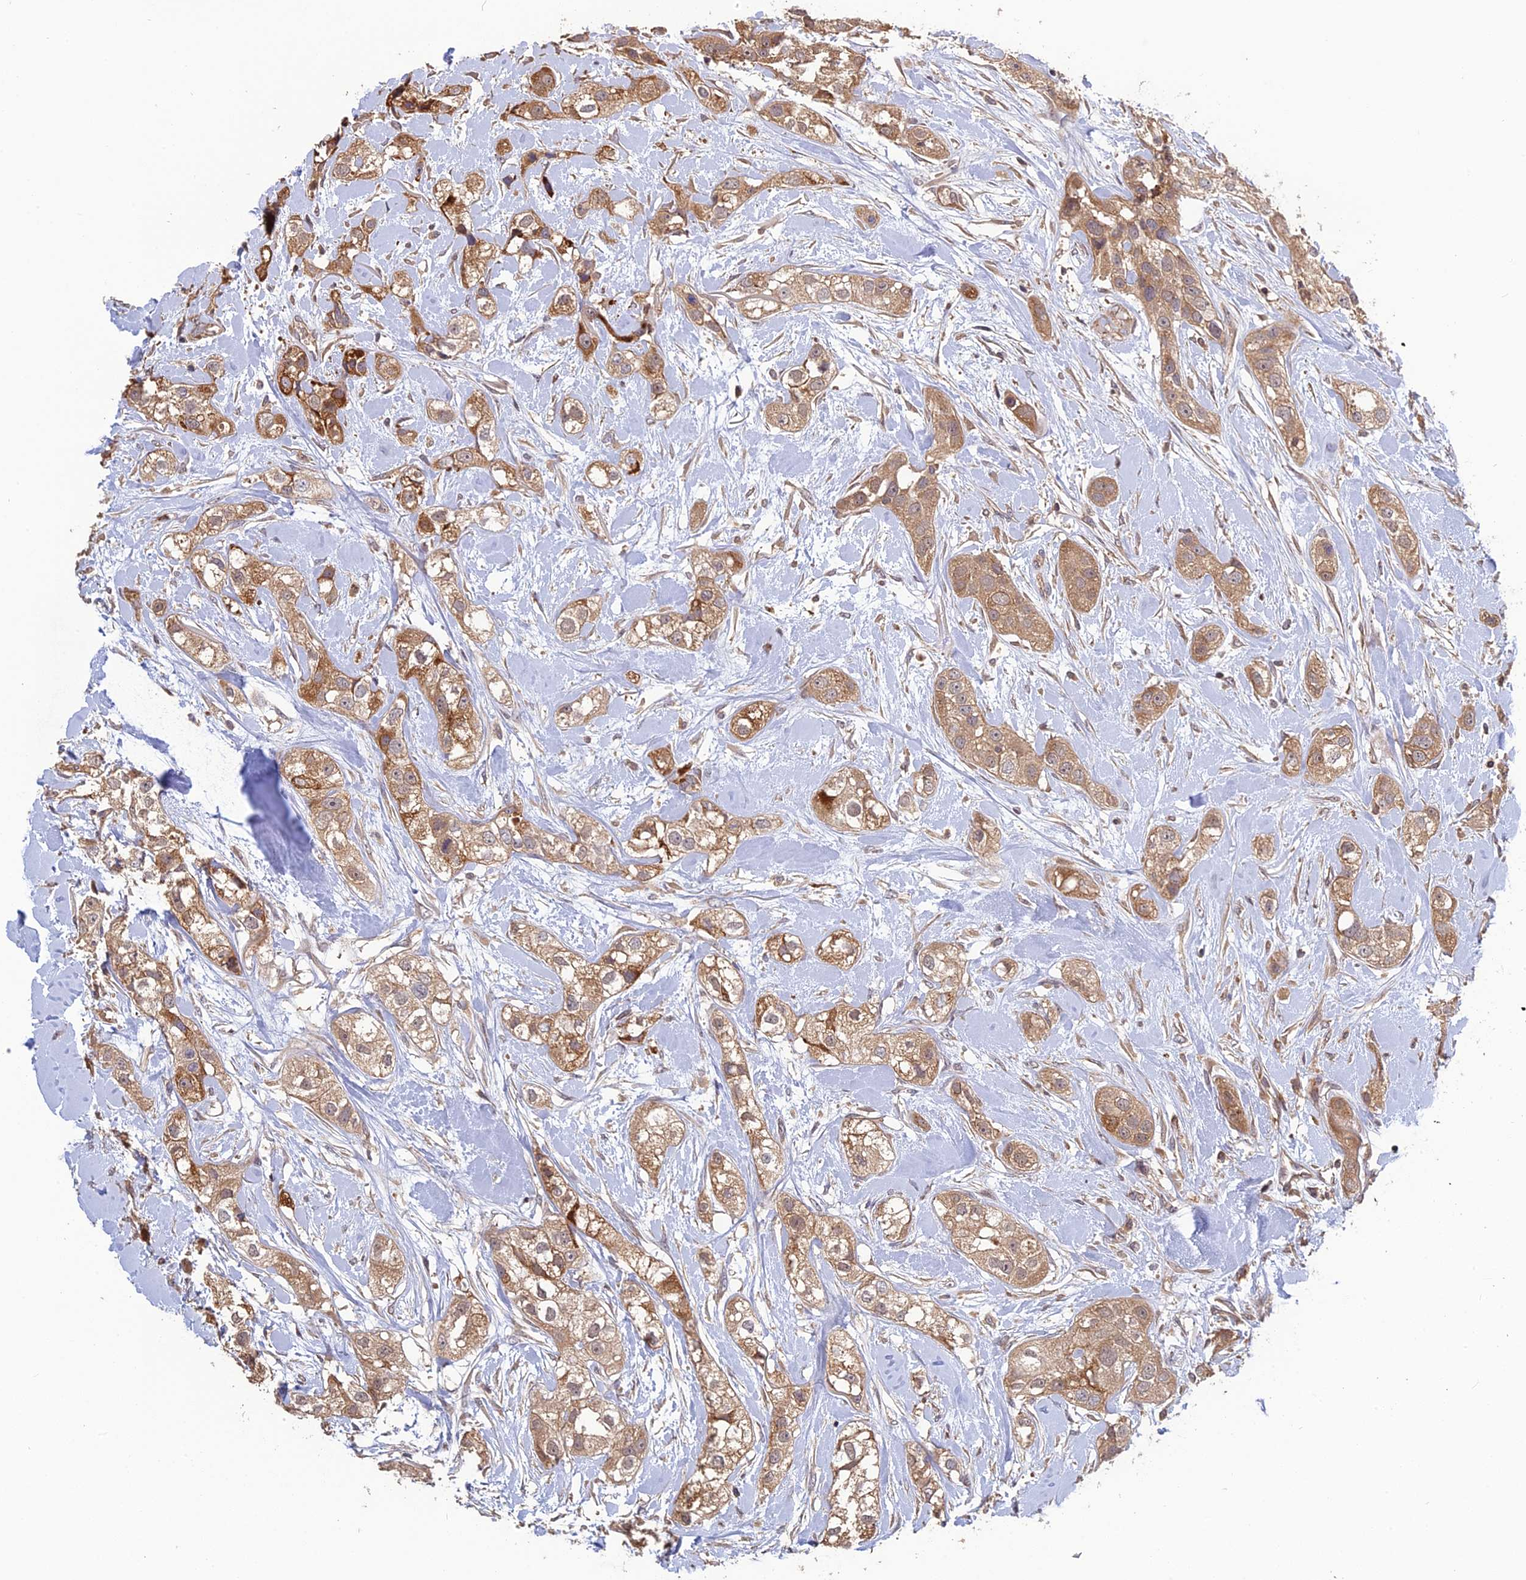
{"staining": {"intensity": "moderate", "quantity": ">75%", "location": "cytoplasmic/membranous"}, "tissue": "head and neck cancer", "cell_type": "Tumor cells", "image_type": "cancer", "snomed": [{"axis": "morphology", "description": "Normal tissue, NOS"}, {"axis": "morphology", "description": "Squamous cell carcinoma, NOS"}, {"axis": "topography", "description": "Skeletal muscle"}, {"axis": "topography", "description": "Head-Neck"}], "caption": "The immunohistochemical stain shows moderate cytoplasmic/membranous expression in tumor cells of squamous cell carcinoma (head and neck) tissue.", "gene": "ARHGAP40", "patient": {"sex": "male", "age": 51}}